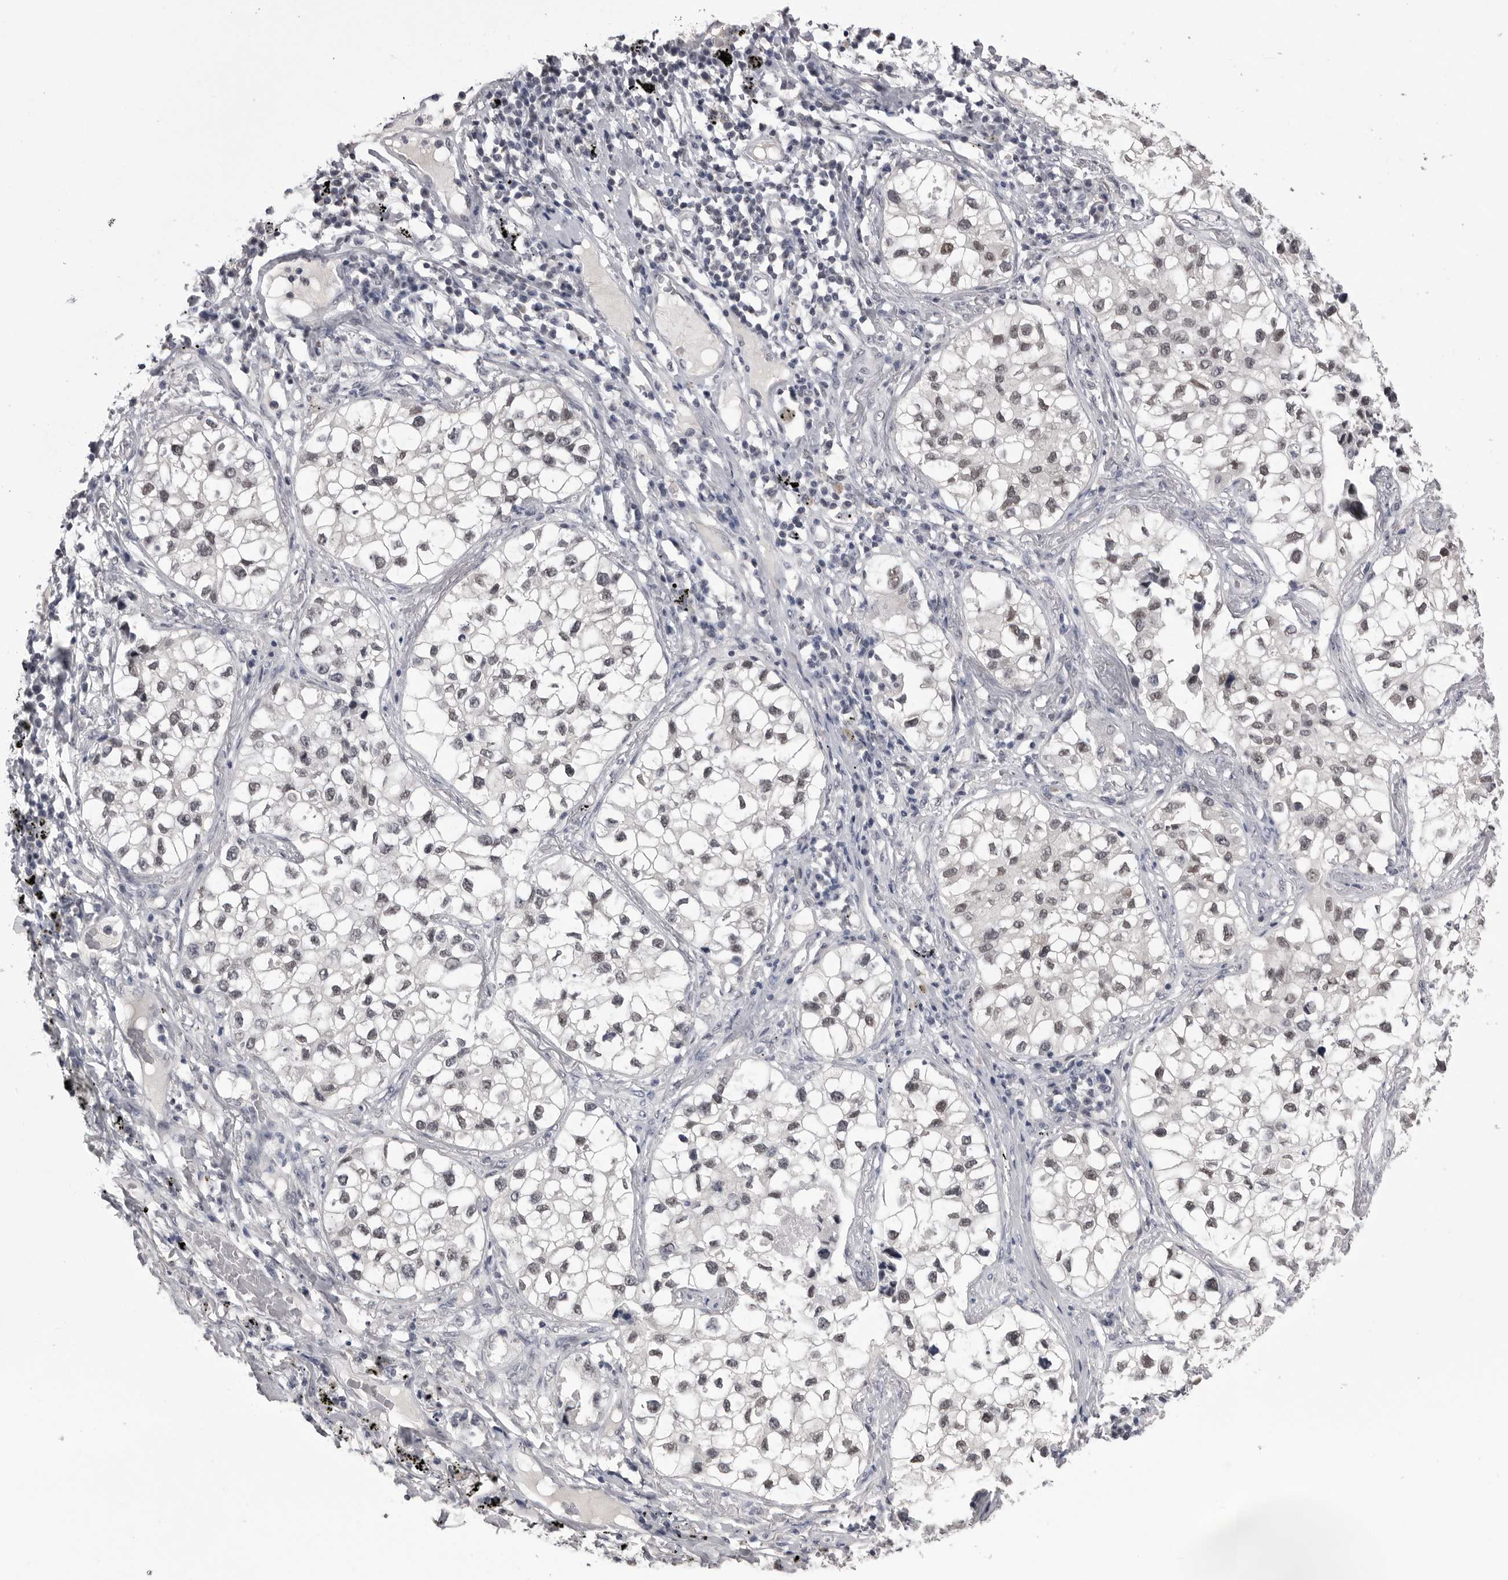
{"staining": {"intensity": "weak", "quantity": "25%-75%", "location": "nuclear"}, "tissue": "lung cancer", "cell_type": "Tumor cells", "image_type": "cancer", "snomed": [{"axis": "morphology", "description": "Adenocarcinoma, NOS"}, {"axis": "topography", "description": "Lung"}], "caption": "IHC of human lung adenocarcinoma displays low levels of weak nuclear expression in about 25%-75% of tumor cells.", "gene": "DLG2", "patient": {"sex": "male", "age": 63}}